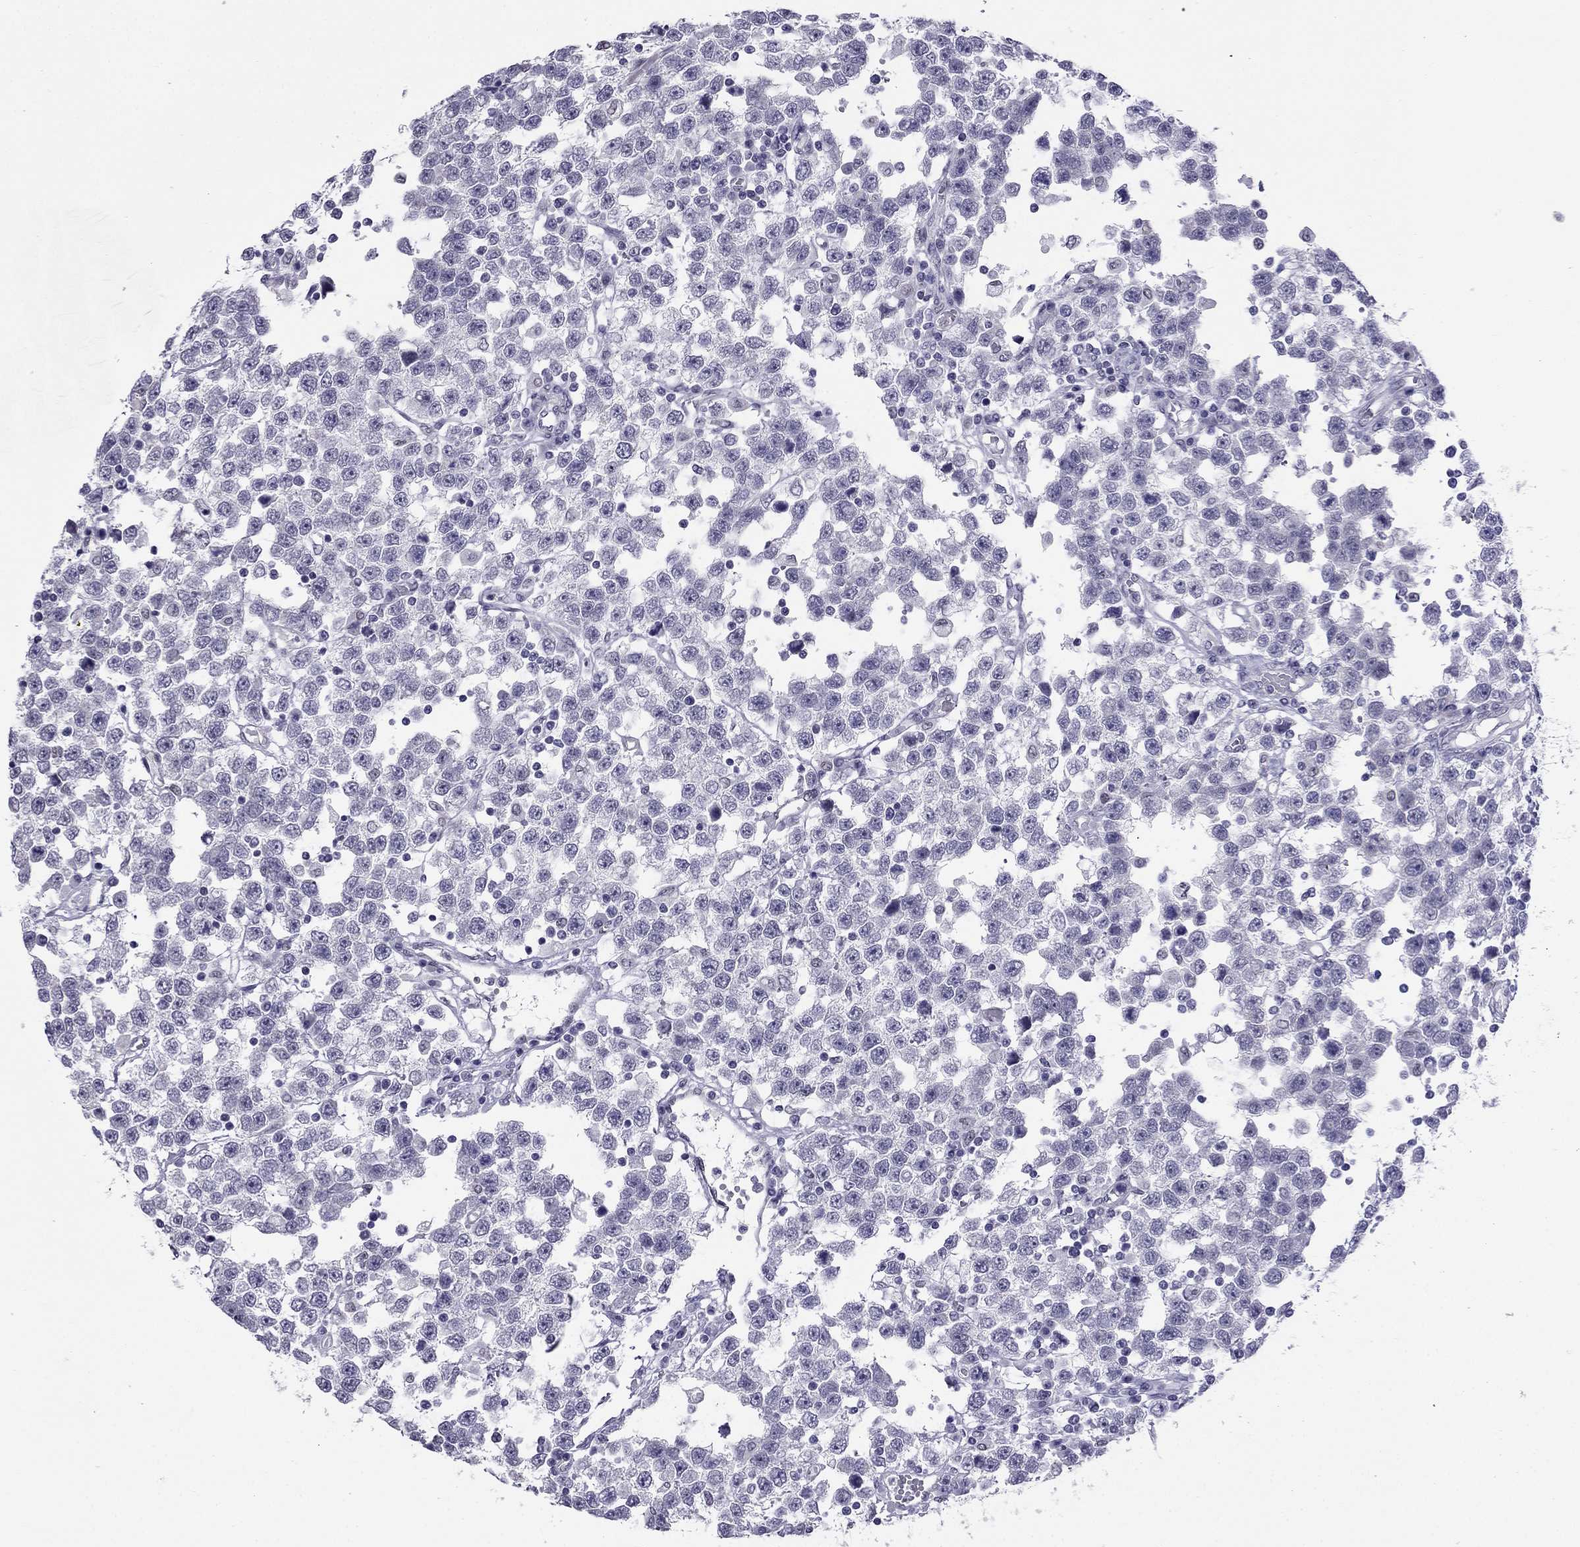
{"staining": {"intensity": "negative", "quantity": "none", "location": "none"}, "tissue": "testis cancer", "cell_type": "Tumor cells", "image_type": "cancer", "snomed": [{"axis": "morphology", "description": "Seminoma, NOS"}, {"axis": "topography", "description": "Testis"}], "caption": "High power microscopy micrograph of an immunohistochemistry (IHC) photomicrograph of testis cancer, revealing no significant expression in tumor cells.", "gene": "CROCC2", "patient": {"sex": "male", "age": 34}}